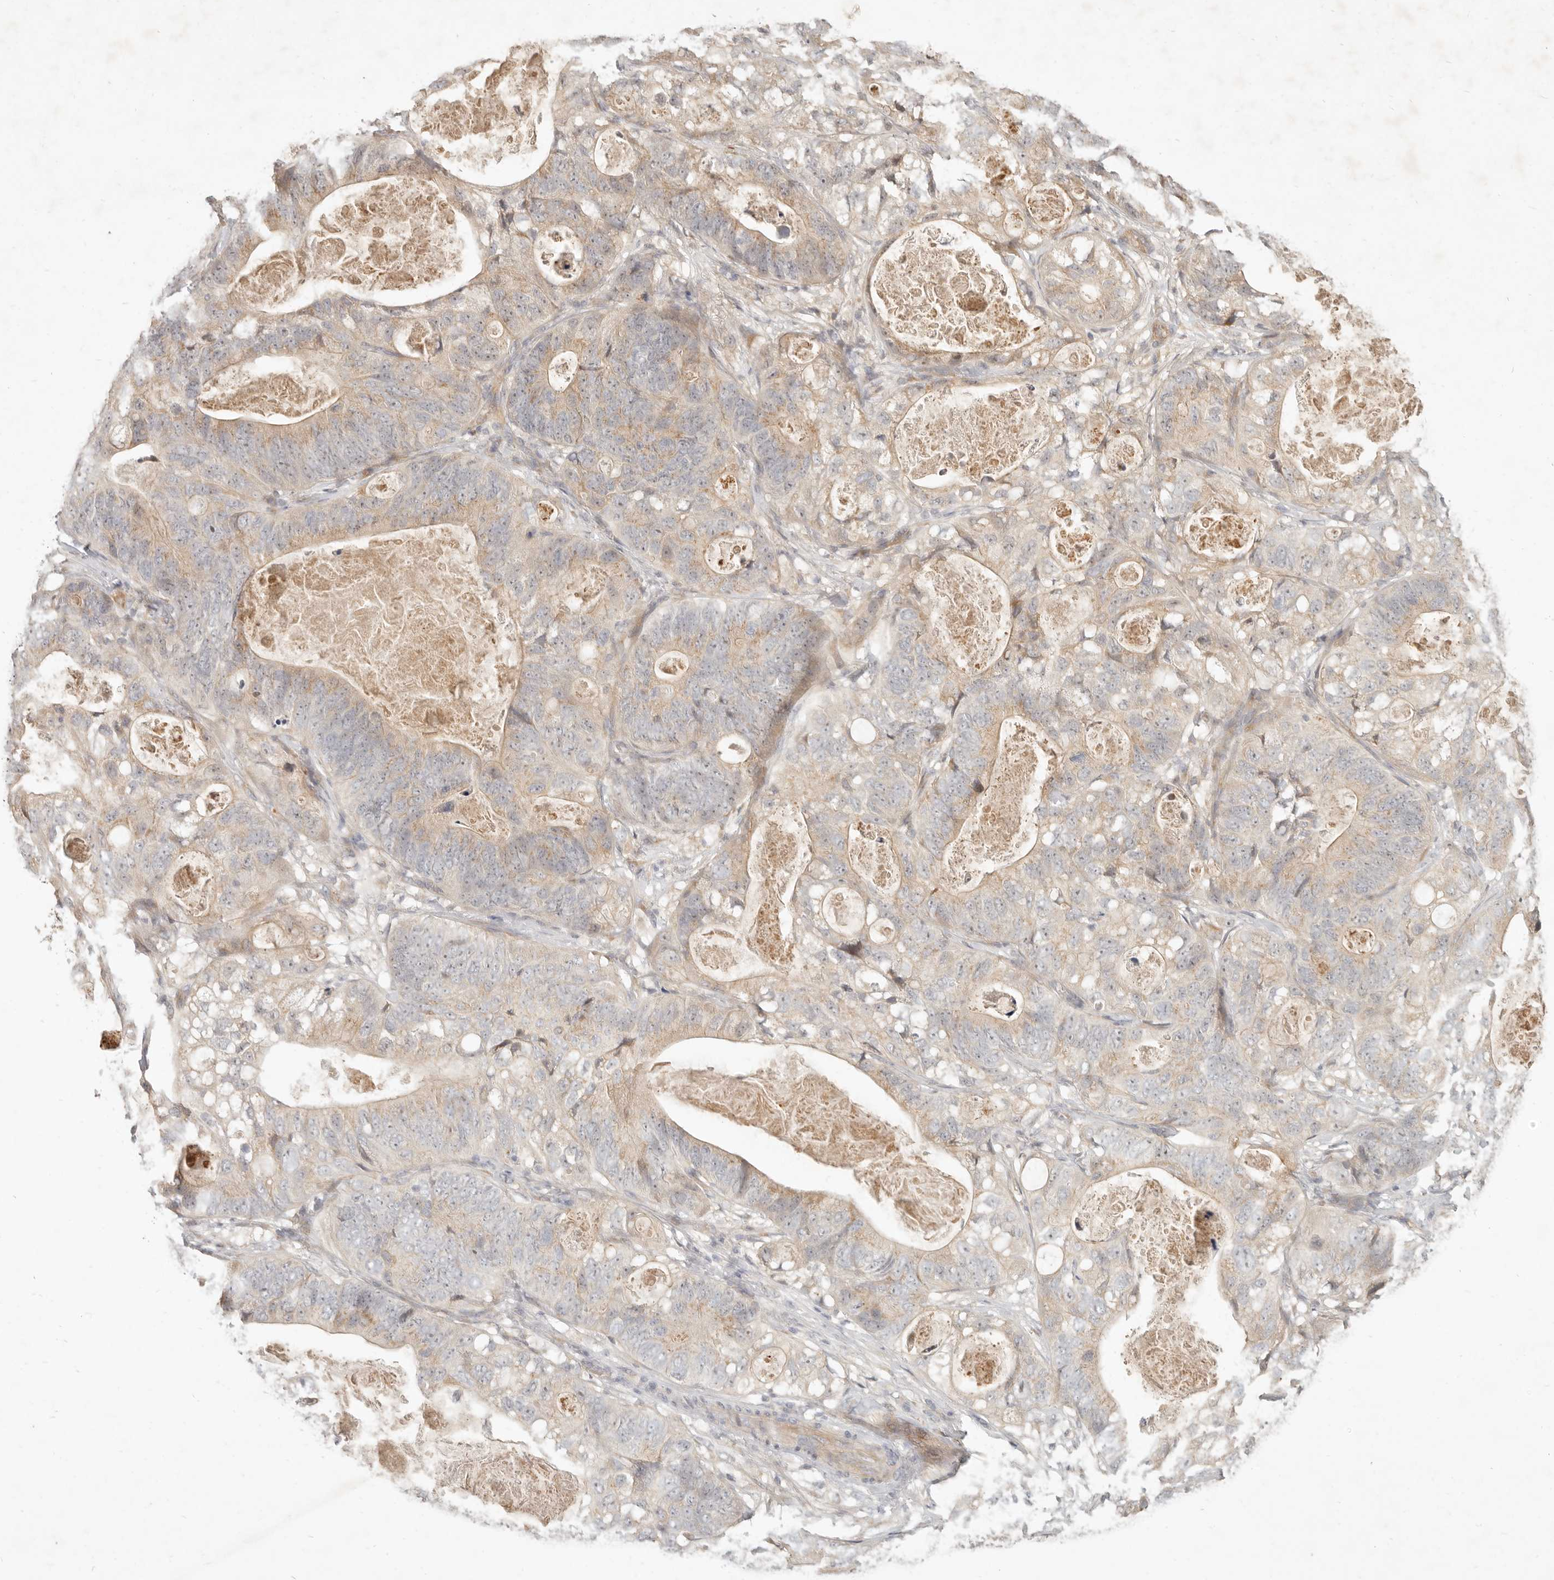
{"staining": {"intensity": "weak", "quantity": "25%-75%", "location": "cytoplasmic/membranous"}, "tissue": "stomach cancer", "cell_type": "Tumor cells", "image_type": "cancer", "snomed": [{"axis": "morphology", "description": "Normal tissue, NOS"}, {"axis": "morphology", "description": "Adenocarcinoma, NOS"}, {"axis": "topography", "description": "Stomach"}], "caption": "Immunohistochemical staining of human stomach cancer (adenocarcinoma) reveals low levels of weak cytoplasmic/membranous expression in approximately 25%-75% of tumor cells.", "gene": "UBXN11", "patient": {"sex": "female", "age": 89}}